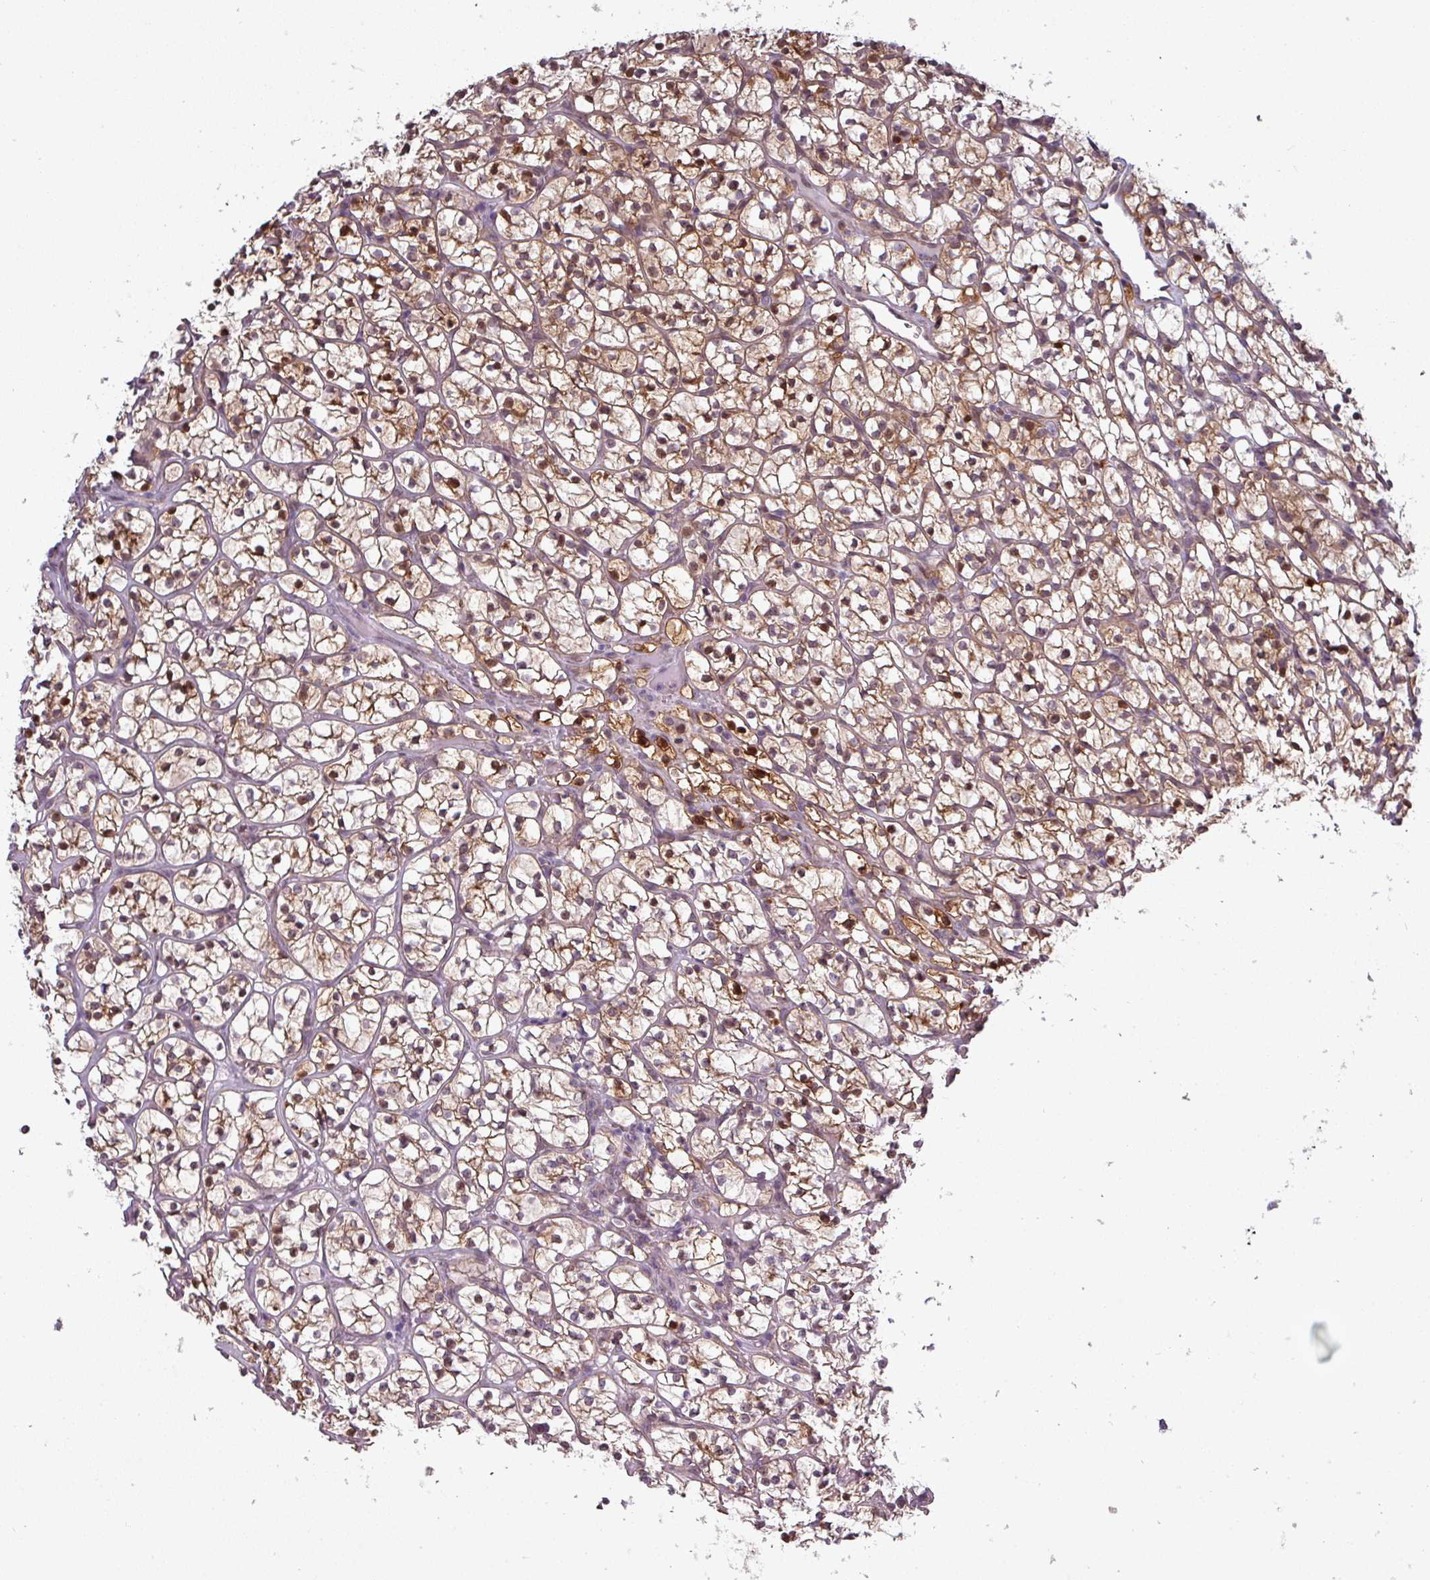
{"staining": {"intensity": "moderate", "quantity": ">75%", "location": "cytoplasmic/membranous,nuclear"}, "tissue": "renal cancer", "cell_type": "Tumor cells", "image_type": "cancer", "snomed": [{"axis": "morphology", "description": "Adenocarcinoma, NOS"}, {"axis": "topography", "description": "Kidney"}], "caption": "Renal cancer was stained to show a protein in brown. There is medium levels of moderate cytoplasmic/membranous and nuclear expression in approximately >75% of tumor cells.", "gene": "PRAMEF12", "patient": {"sex": "female", "age": 64}}